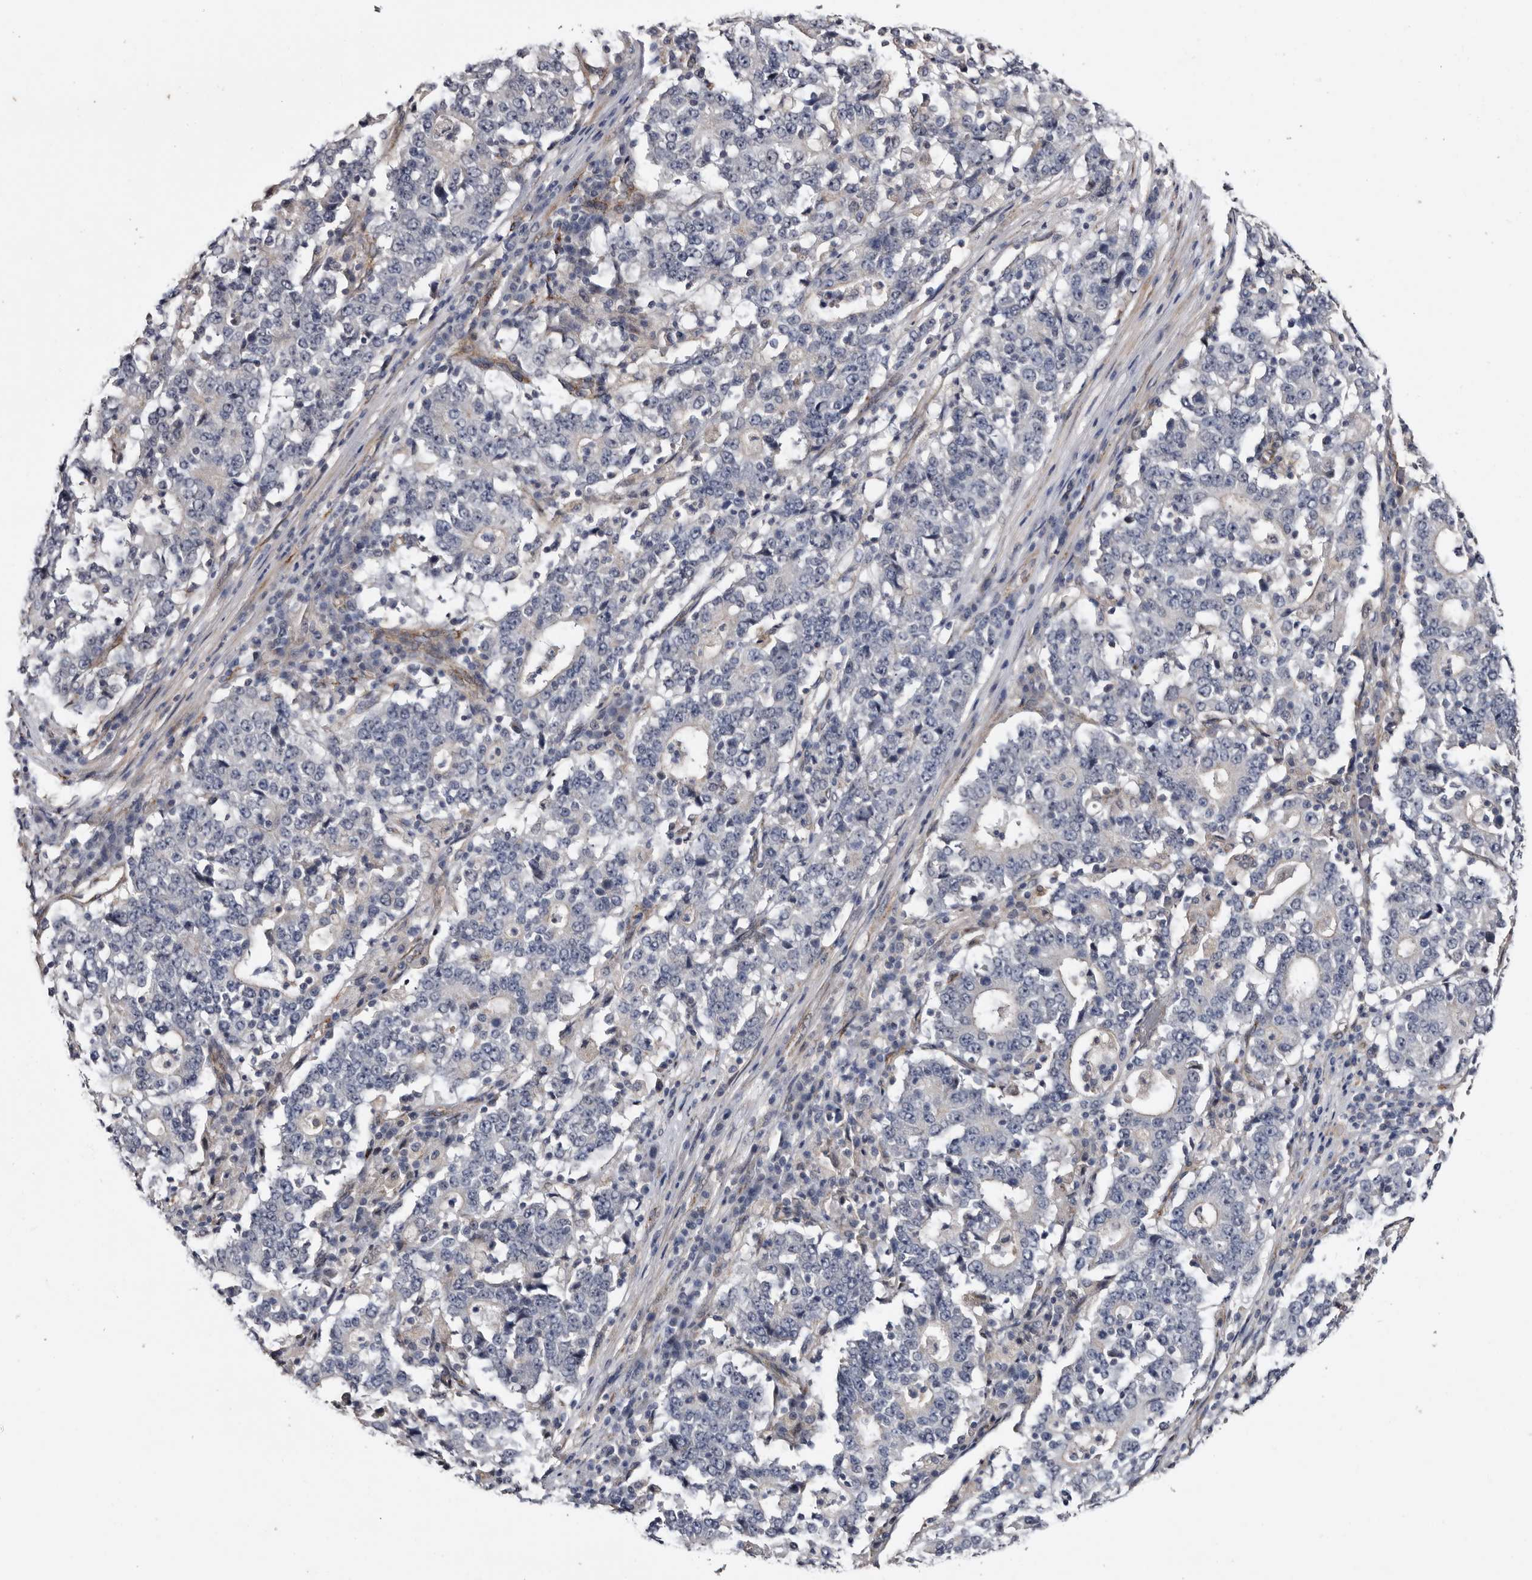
{"staining": {"intensity": "negative", "quantity": "none", "location": "none"}, "tissue": "stomach cancer", "cell_type": "Tumor cells", "image_type": "cancer", "snomed": [{"axis": "morphology", "description": "Adenocarcinoma, NOS"}, {"axis": "topography", "description": "Stomach"}], "caption": "The photomicrograph exhibits no staining of tumor cells in stomach adenocarcinoma.", "gene": "ARMCX2", "patient": {"sex": "male", "age": 59}}